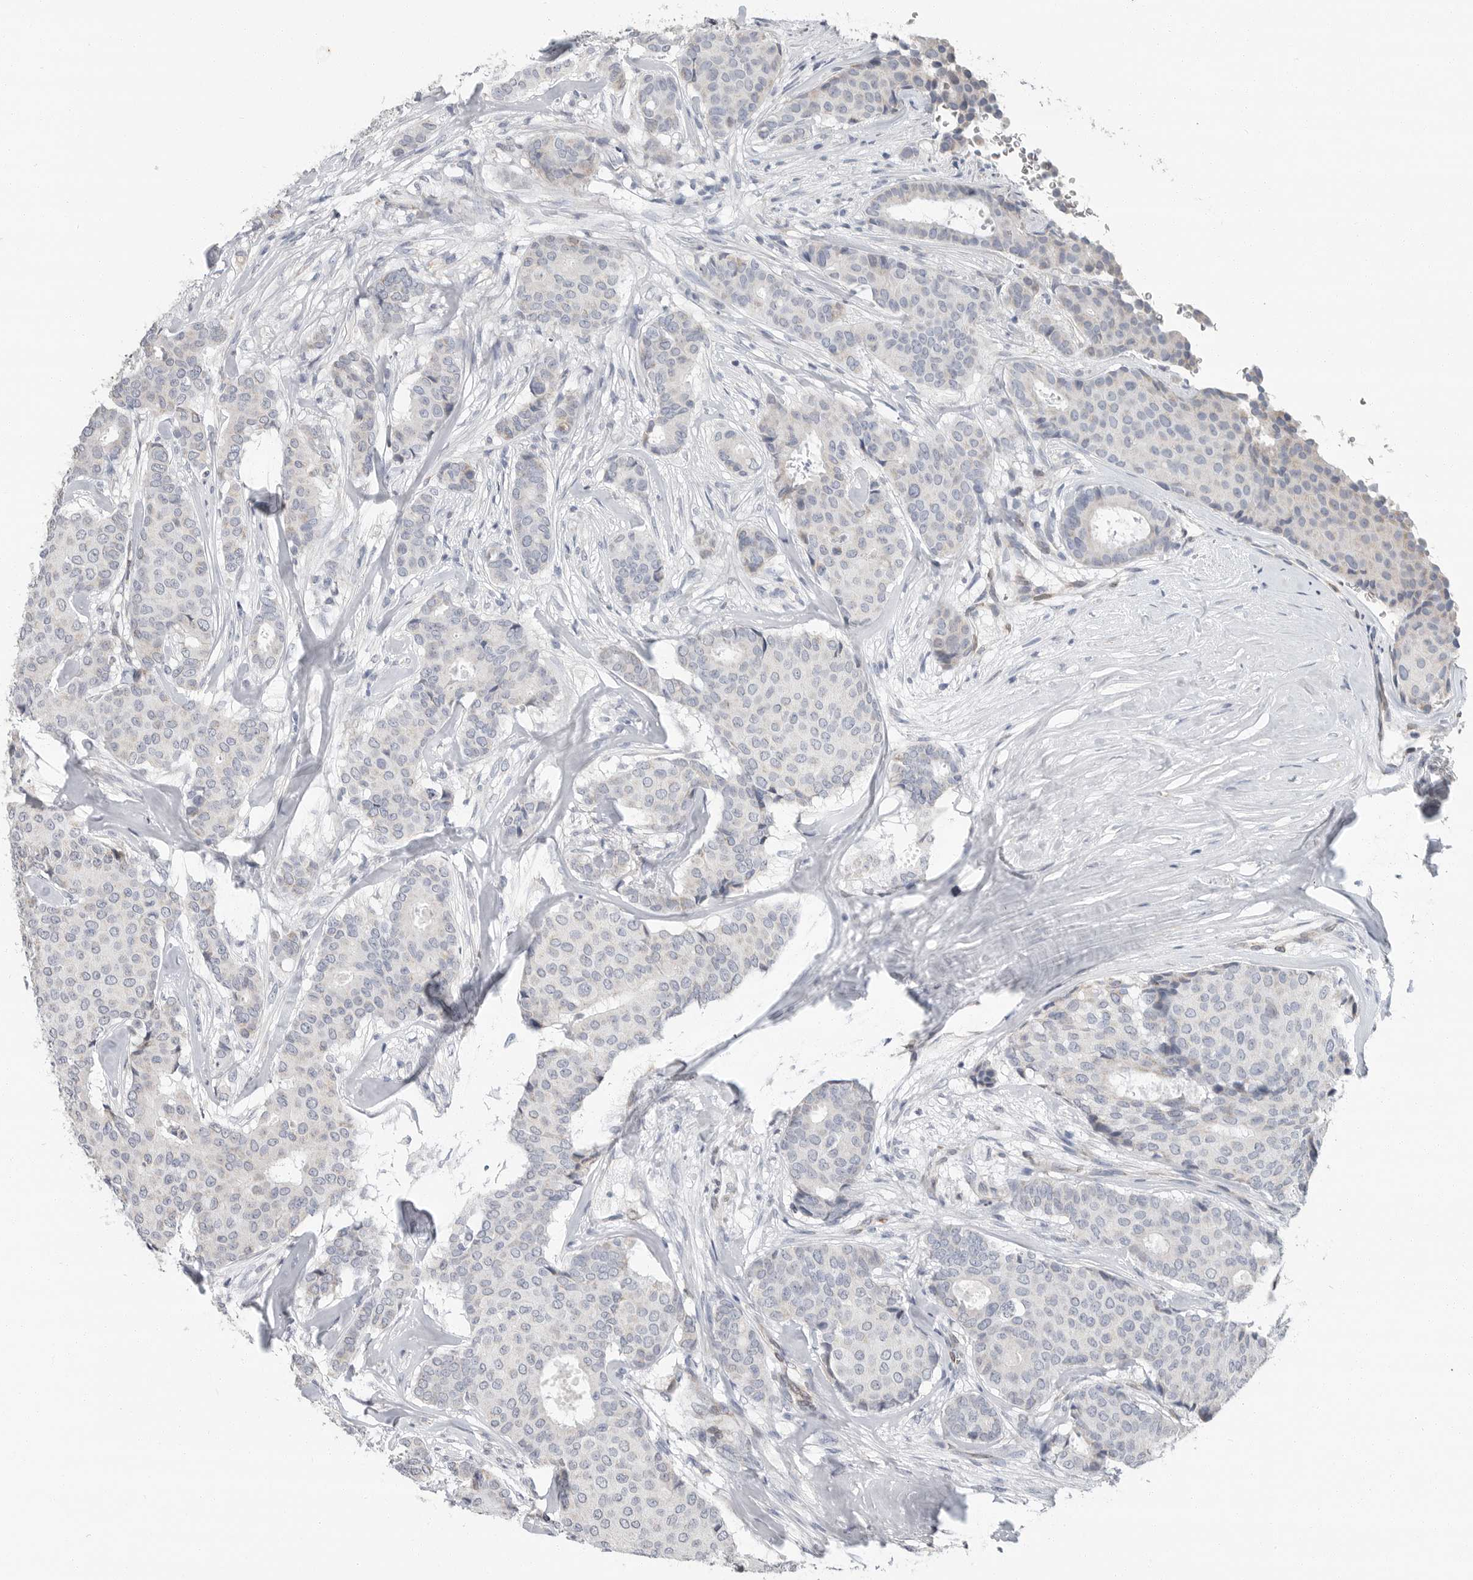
{"staining": {"intensity": "negative", "quantity": "none", "location": "none"}, "tissue": "breast cancer", "cell_type": "Tumor cells", "image_type": "cancer", "snomed": [{"axis": "morphology", "description": "Duct carcinoma"}, {"axis": "topography", "description": "Breast"}], "caption": "Micrograph shows no significant protein staining in tumor cells of breast intraductal carcinoma. The staining is performed using DAB brown chromogen with nuclei counter-stained in using hematoxylin.", "gene": "PLN", "patient": {"sex": "female", "age": 75}}